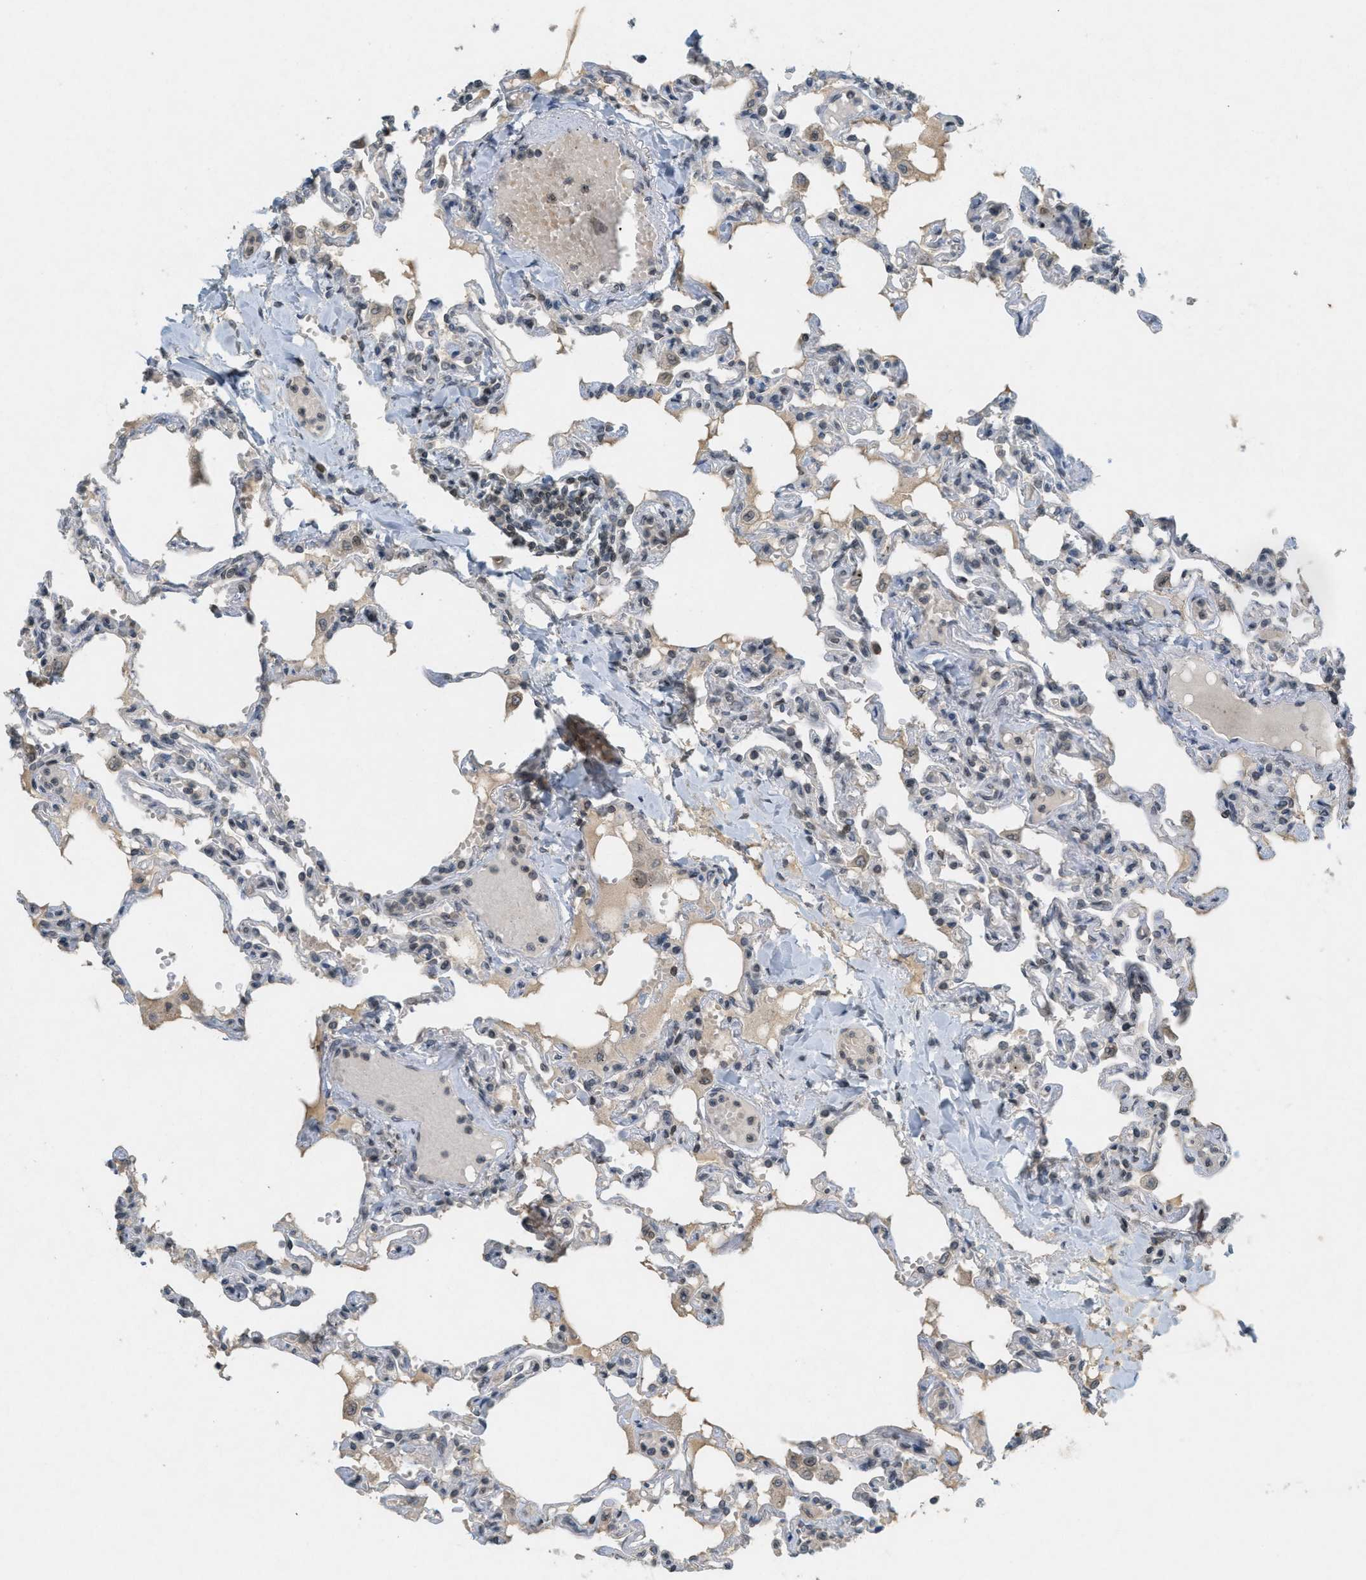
{"staining": {"intensity": "moderate", "quantity": "<25%", "location": "nuclear"}, "tissue": "lung", "cell_type": "Alveolar cells", "image_type": "normal", "snomed": [{"axis": "morphology", "description": "Normal tissue, NOS"}, {"axis": "topography", "description": "Lung"}], "caption": "Immunohistochemistry (IHC) (DAB (3,3'-diaminobenzidine)) staining of normal lung demonstrates moderate nuclear protein staining in approximately <25% of alveolar cells. (IHC, brightfield microscopy, high magnification).", "gene": "ABHD6", "patient": {"sex": "male", "age": 21}}